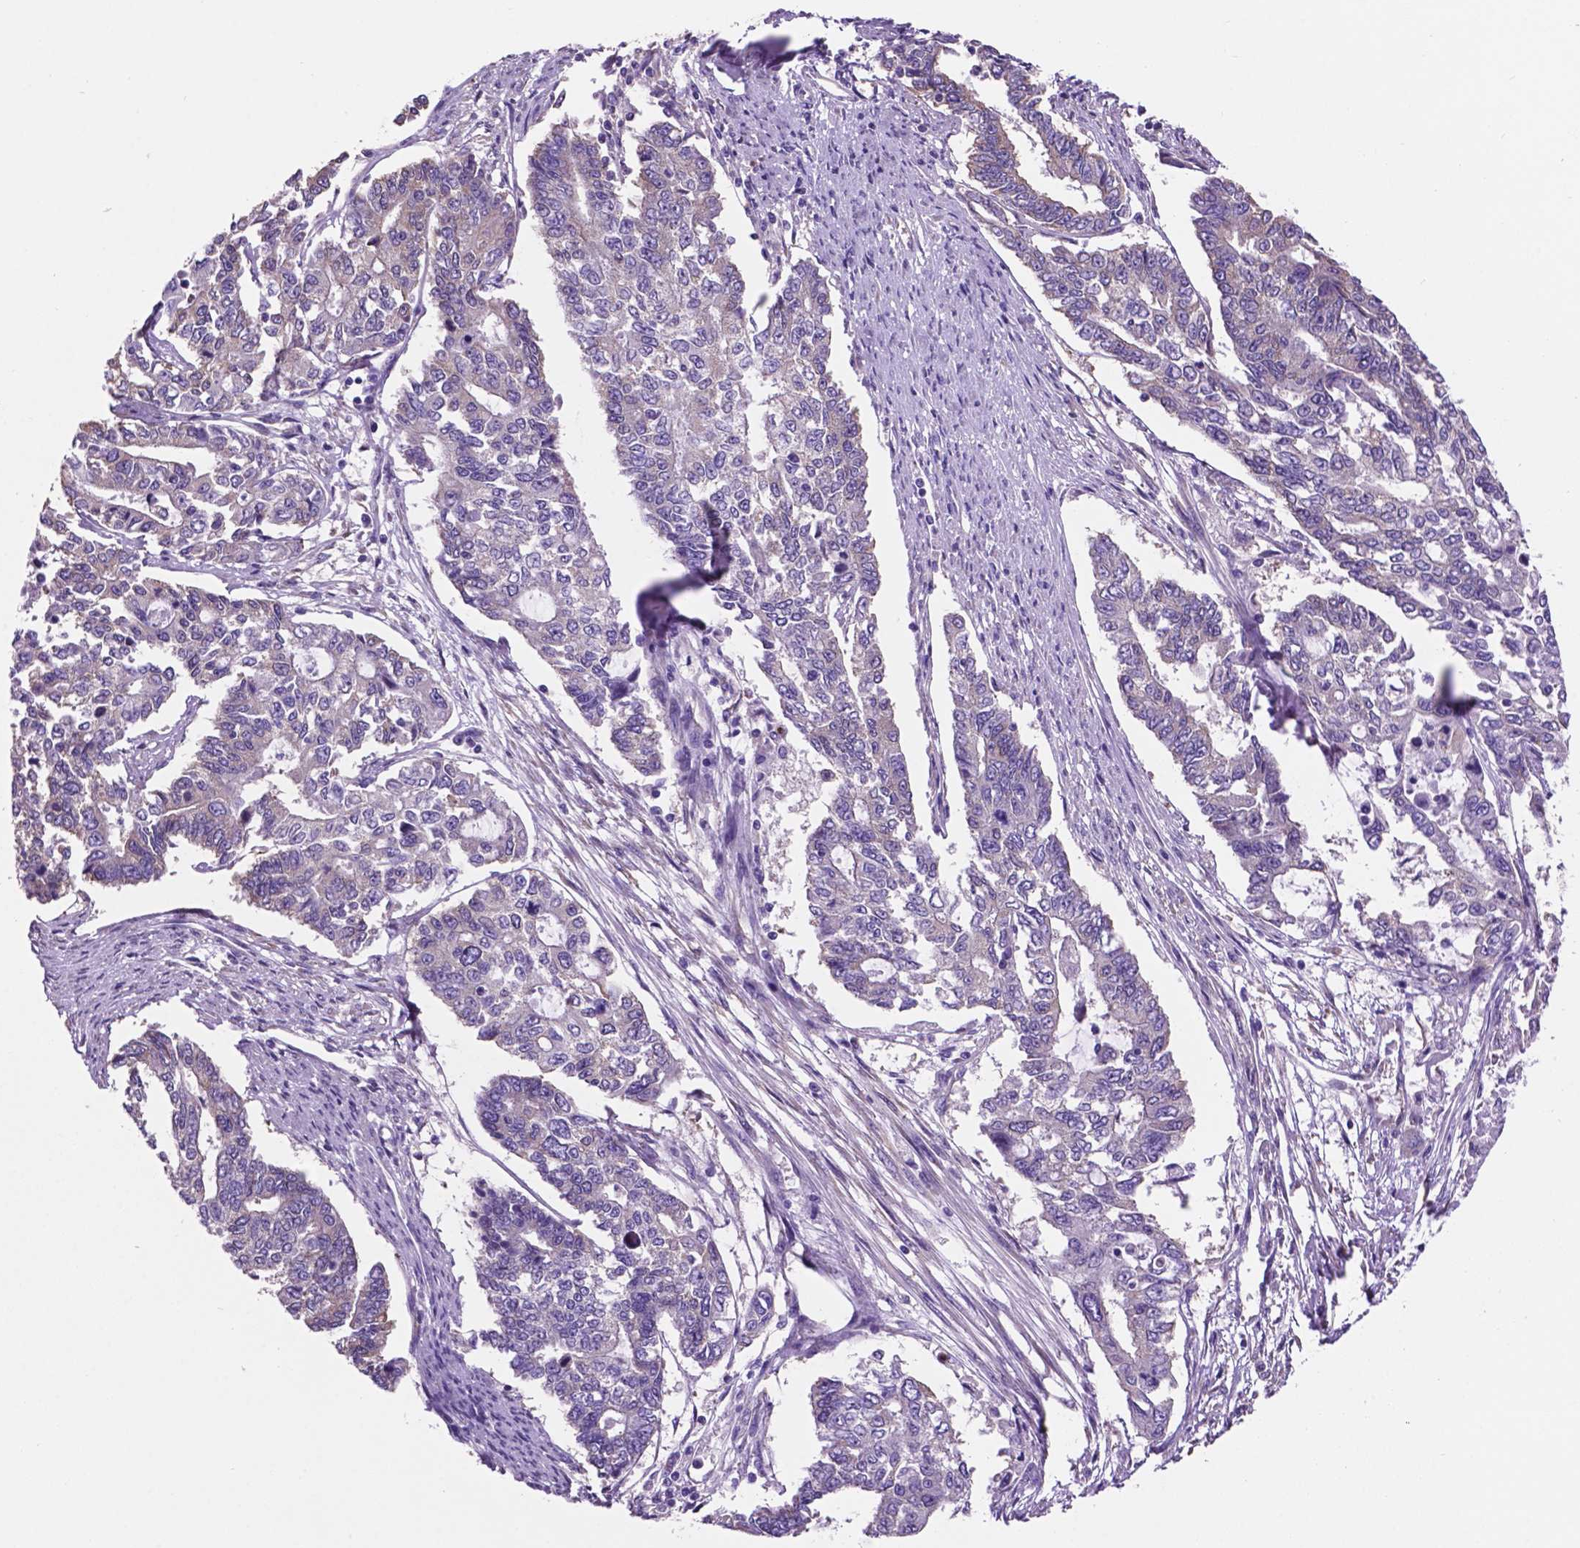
{"staining": {"intensity": "negative", "quantity": "none", "location": "none"}, "tissue": "endometrial cancer", "cell_type": "Tumor cells", "image_type": "cancer", "snomed": [{"axis": "morphology", "description": "Adenocarcinoma, NOS"}, {"axis": "topography", "description": "Uterus"}], "caption": "Tumor cells are negative for protein expression in human adenocarcinoma (endometrial). (DAB immunohistochemistry with hematoxylin counter stain).", "gene": "SPDYA", "patient": {"sex": "female", "age": 59}}